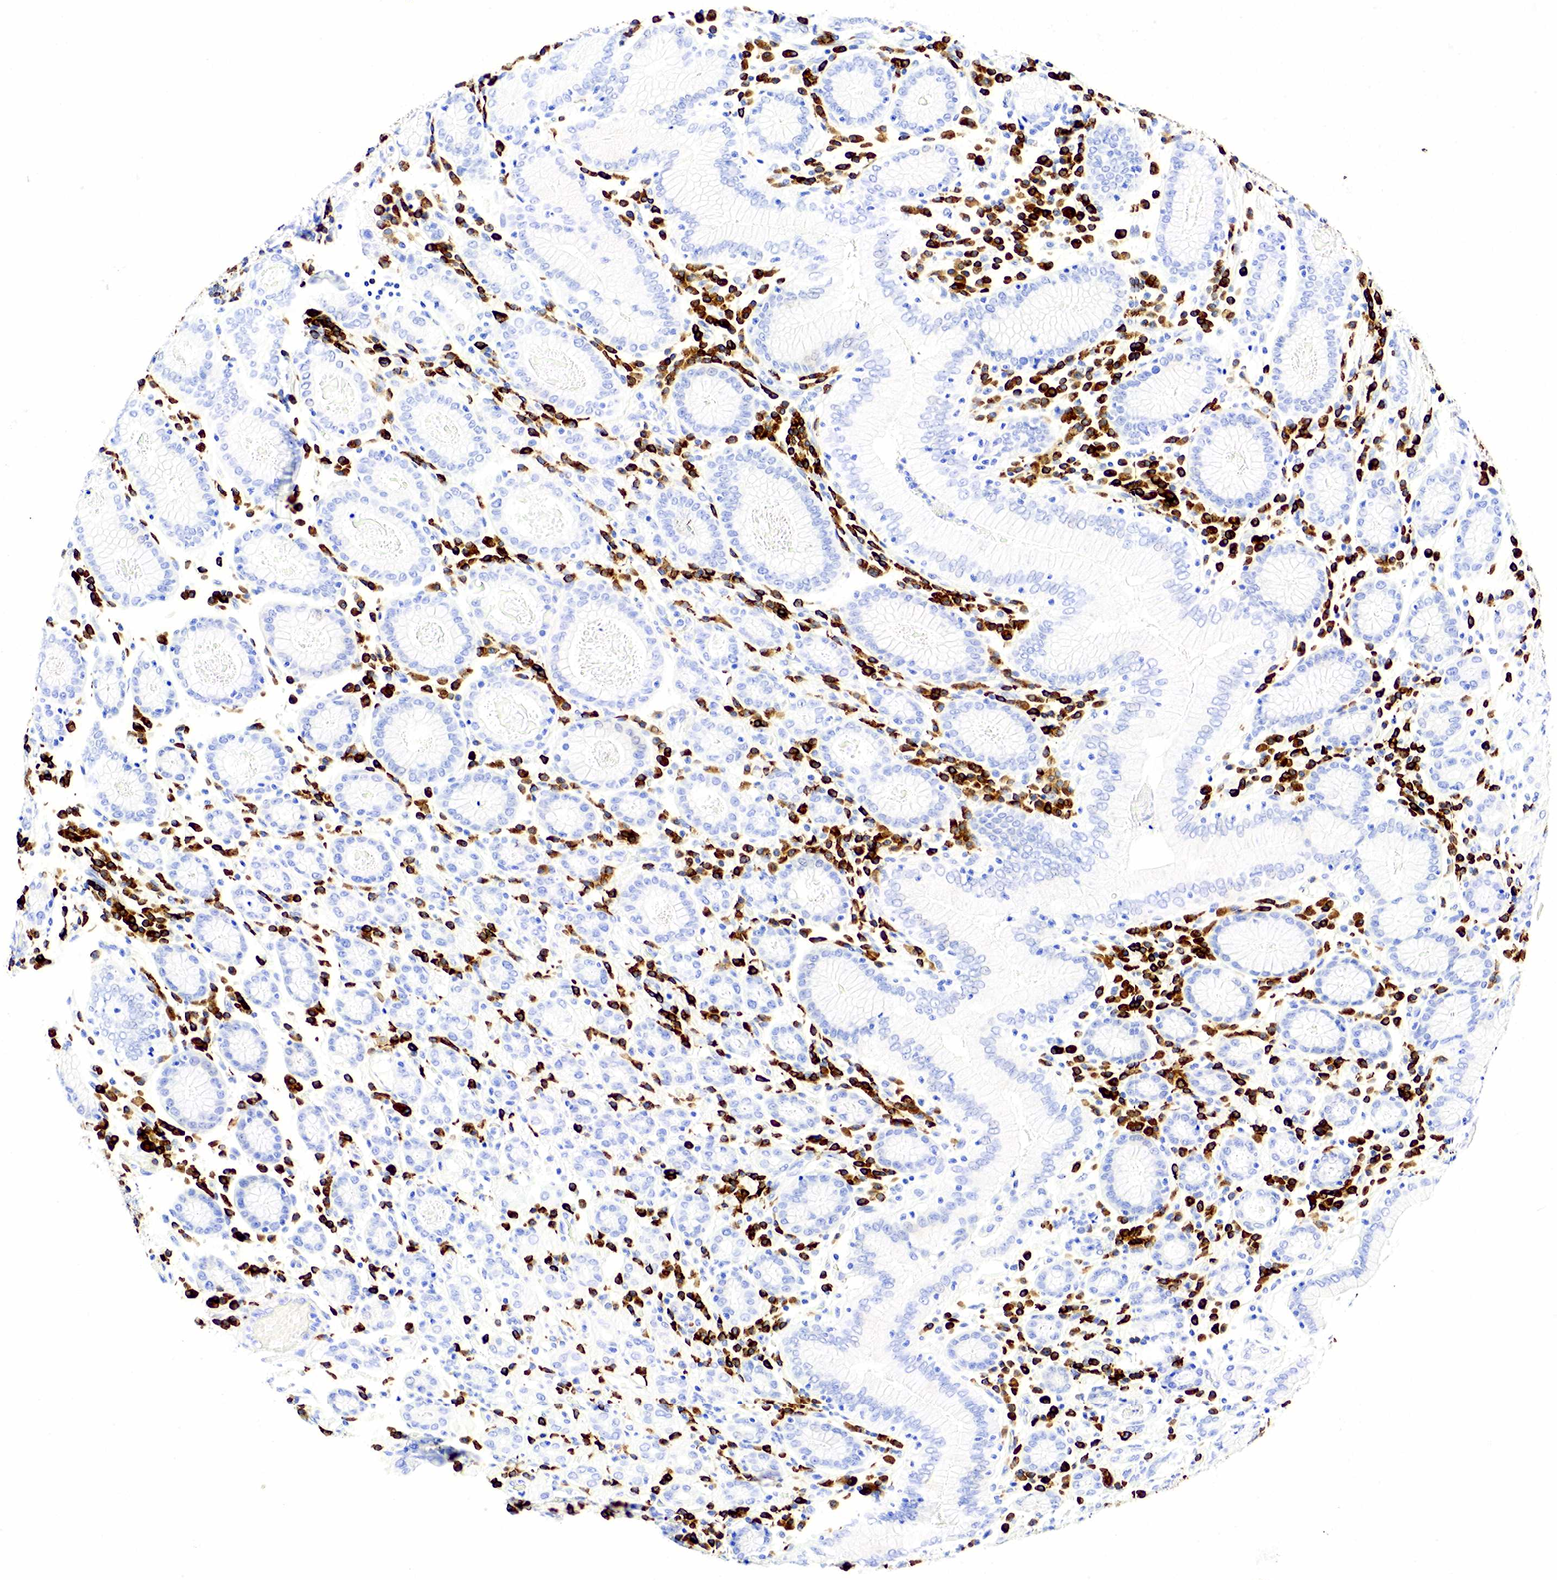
{"staining": {"intensity": "negative", "quantity": "none", "location": "none"}, "tissue": "stomach cancer", "cell_type": "Tumor cells", "image_type": "cancer", "snomed": [{"axis": "morphology", "description": "Adenocarcinoma, NOS"}, {"axis": "topography", "description": "Stomach, lower"}], "caption": "Stomach cancer (adenocarcinoma) was stained to show a protein in brown. There is no significant expression in tumor cells.", "gene": "CD79A", "patient": {"sex": "male", "age": 88}}